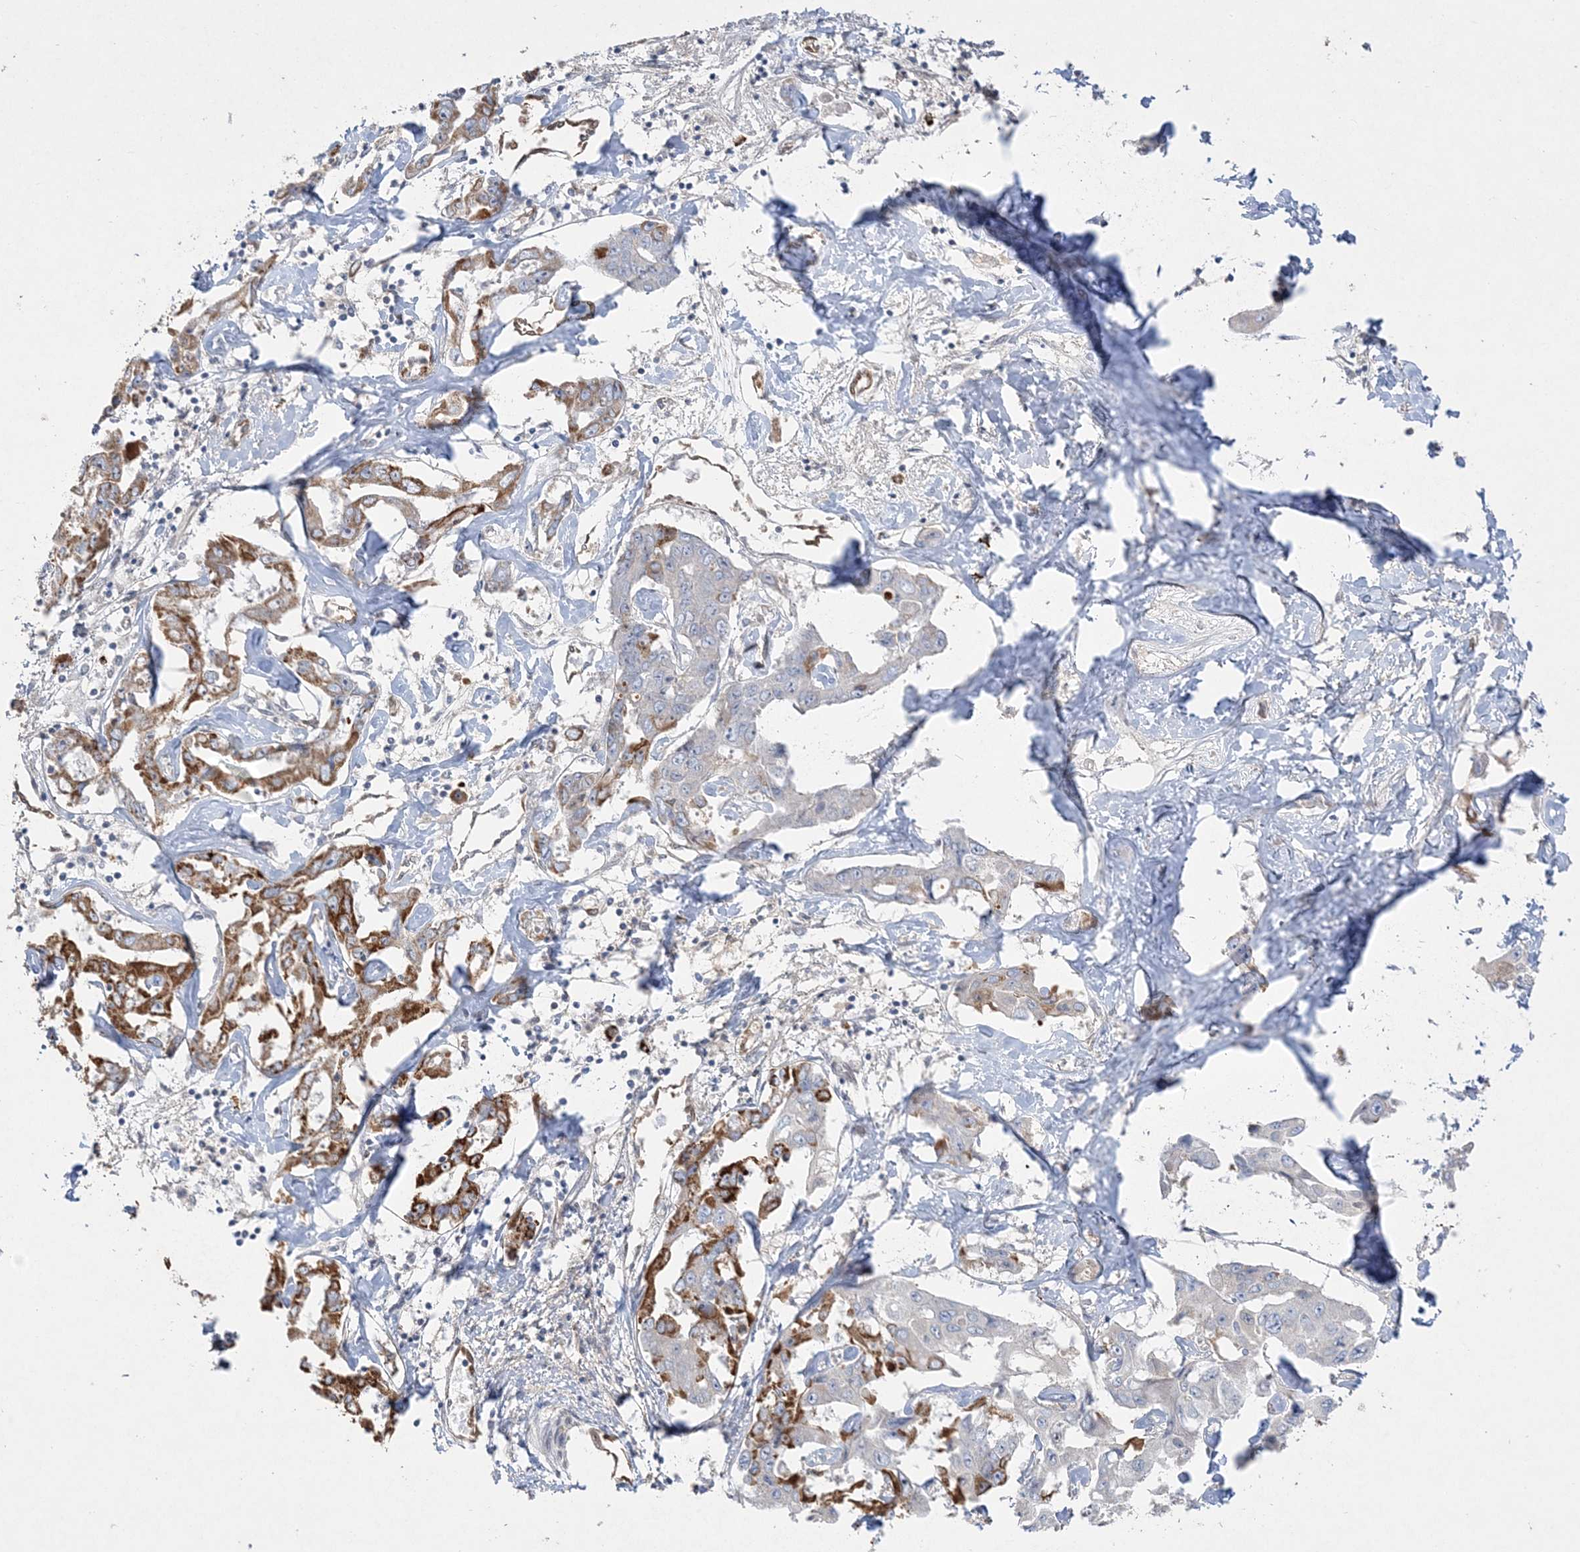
{"staining": {"intensity": "strong", "quantity": "25%-75%", "location": "cytoplasmic/membranous"}, "tissue": "liver cancer", "cell_type": "Tumor cells", "image_type": "cancer", "snomed": [{"axis": "morphology", "description": "Cholangiocarcinoma"}, {"axis": "topography", "description": "Liver"}], "caption": "Liver cholangiocarcinoma stained with a brown dye shows strong cytoplasmic/membranous positive positivity in about 25%-75% of tumor cells.", "gene": "INPP1", "patient": {"sex": "male", "age": 59}}